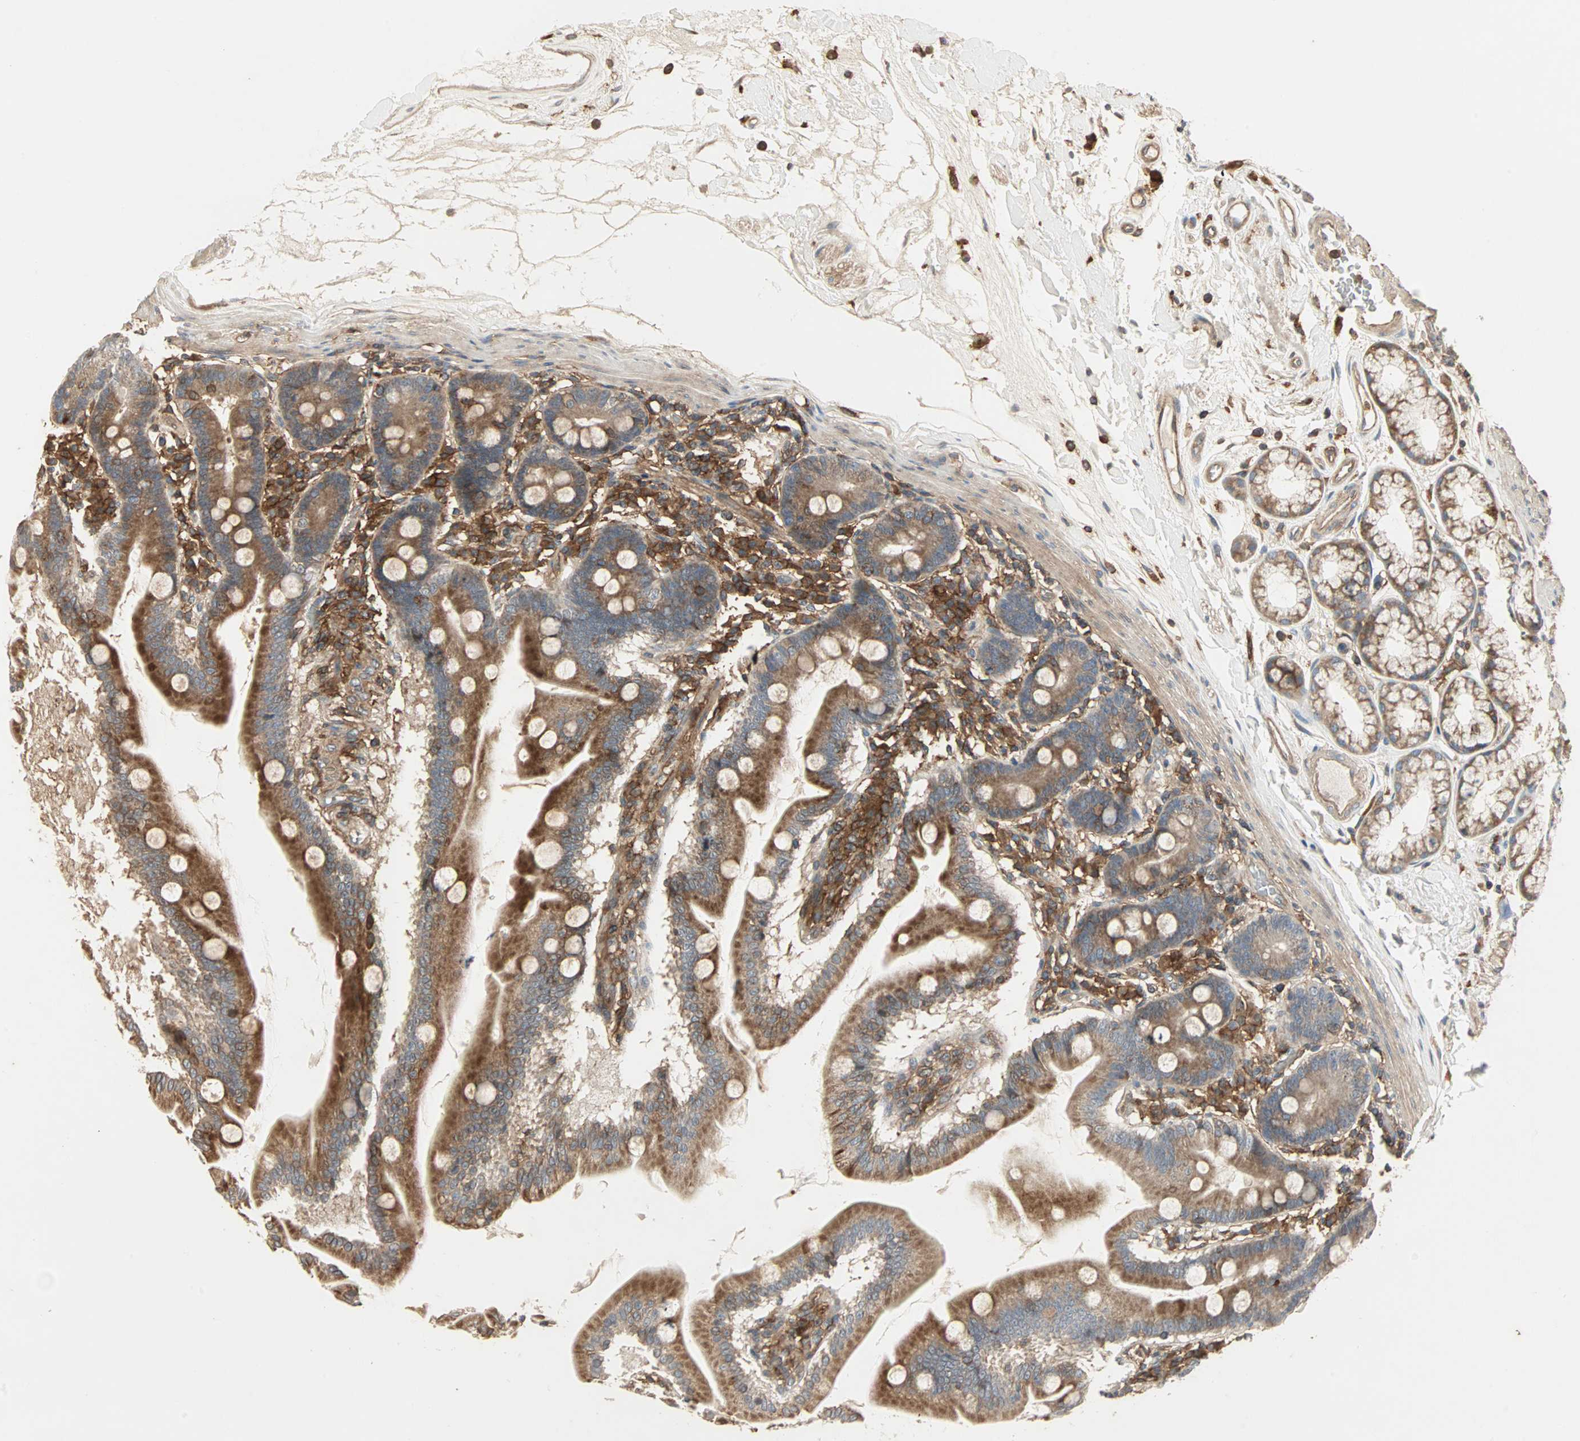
{"staining": {"intensity": "strong", "quantity": ">75%", "location": "cytoplasmic/membranous"}, "tissue": "duodenum", "cell_type": "Glandular cells", "image_type": "normal", "snomed": [{"axis": "morphology", "description": "Normal tissue, NOS"}, {"axis": "topography", "description": "Duodenum"}], "caption": "Protein analysis of benign duodenum displays strong cytoplasmic/membranous expression in about >75% of glandular cells.", "gene": "GNAI2", "patient": {"sex": "female", "age": 64}}